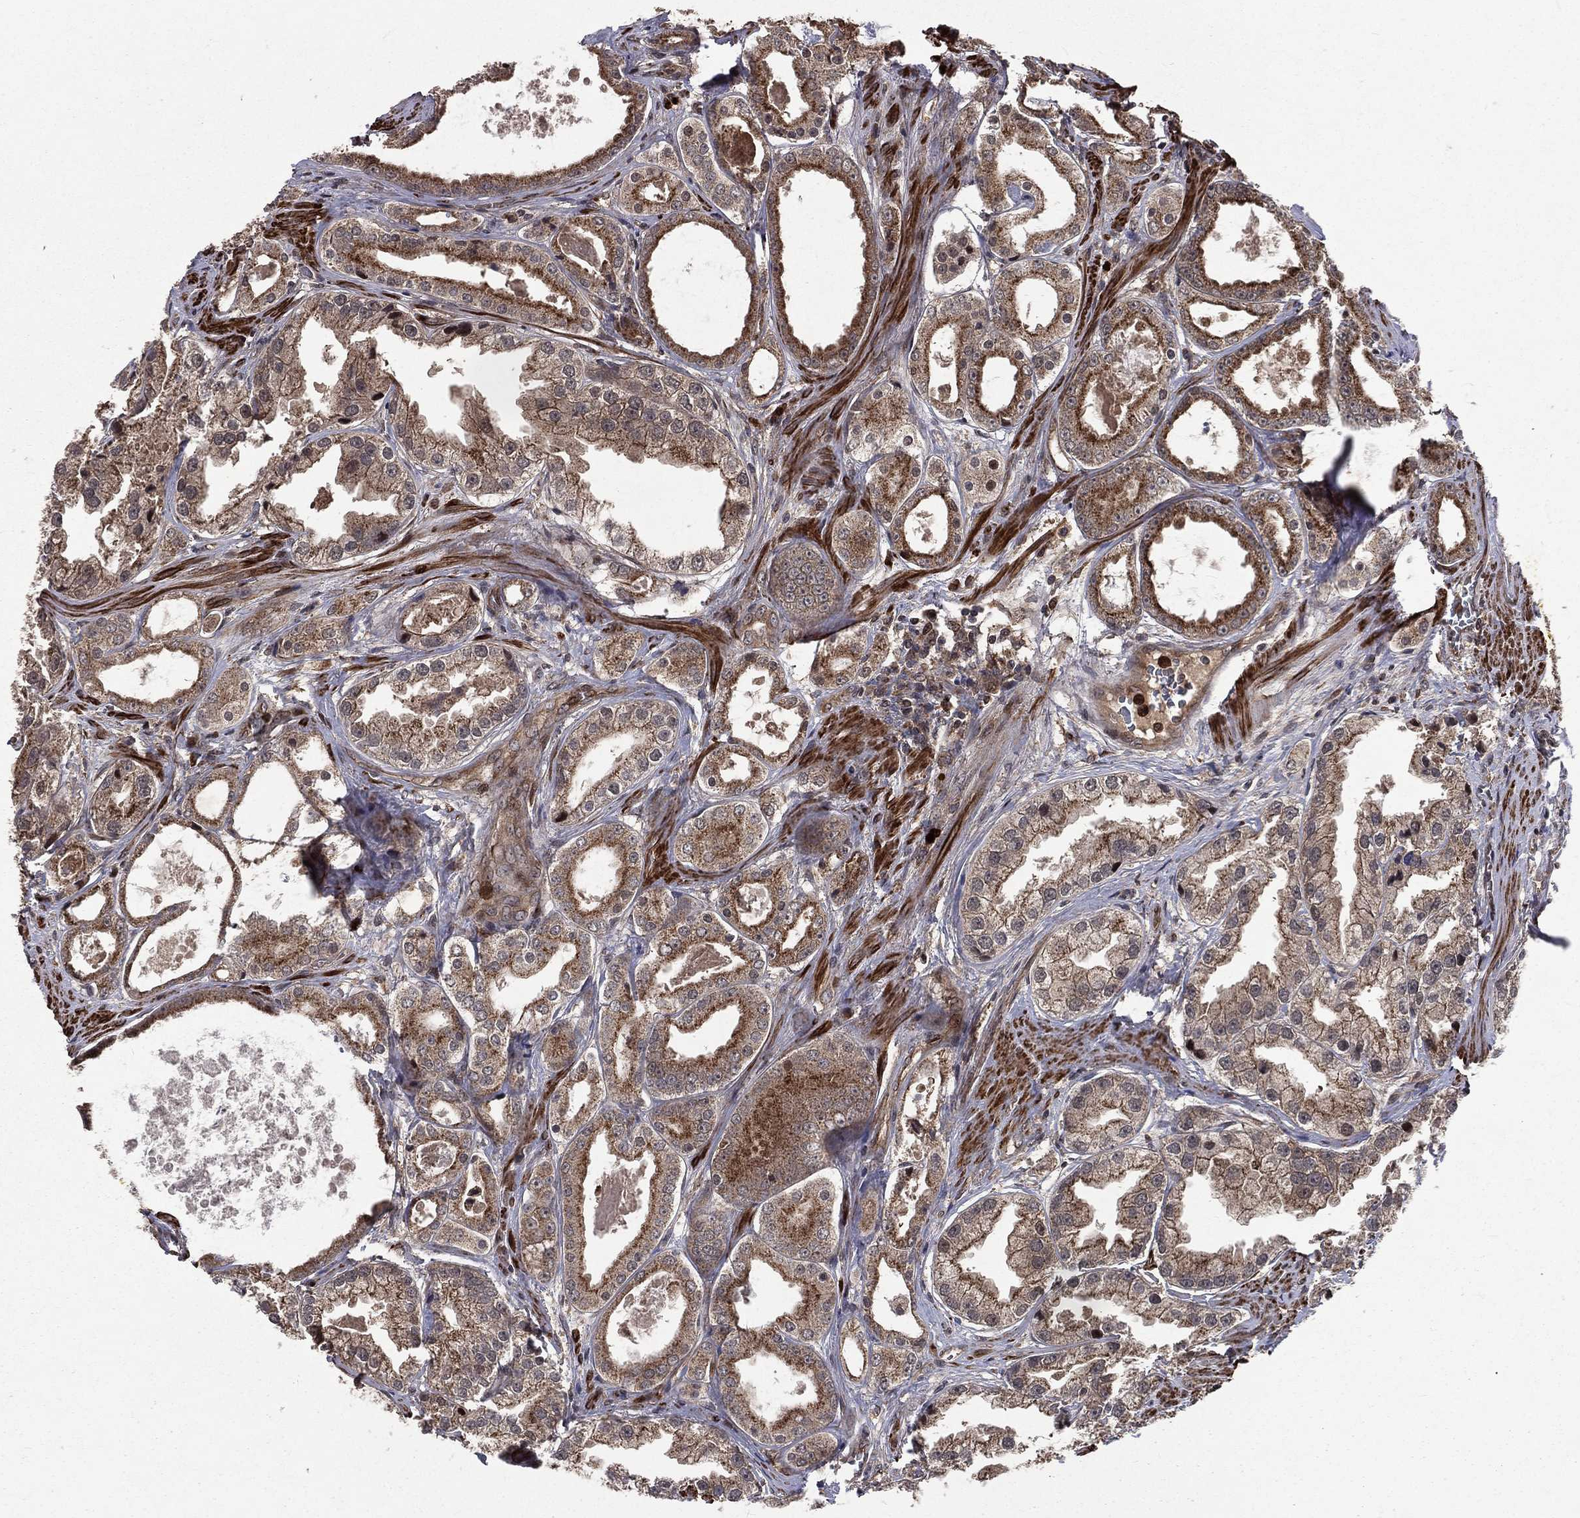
{"staining": {"intensity": "moderate", "quantity": ">75%", "location": "cytoplasmic/membranous"}, "tissue": "prostate cancer", "cell_type": "Tumor cells", "image_type": "cancer", "snomed": [{"axis": "morphology", "description": "Adenocarcinoma, NOS"}, {"axis": "topography", "description": "Prostate"}], "caption": "High-magnification brightfield microscopy of prostate cancer (adenocarcinoma) stained with DAB (brown) and counterstained with hematoxylin (blue). tumor cells exhibit moderate cytoplasmic/membranous expression is identified in about>75% of cells.", "gene": "LENG8", "patient": {"sex": "male", "age": 61}}